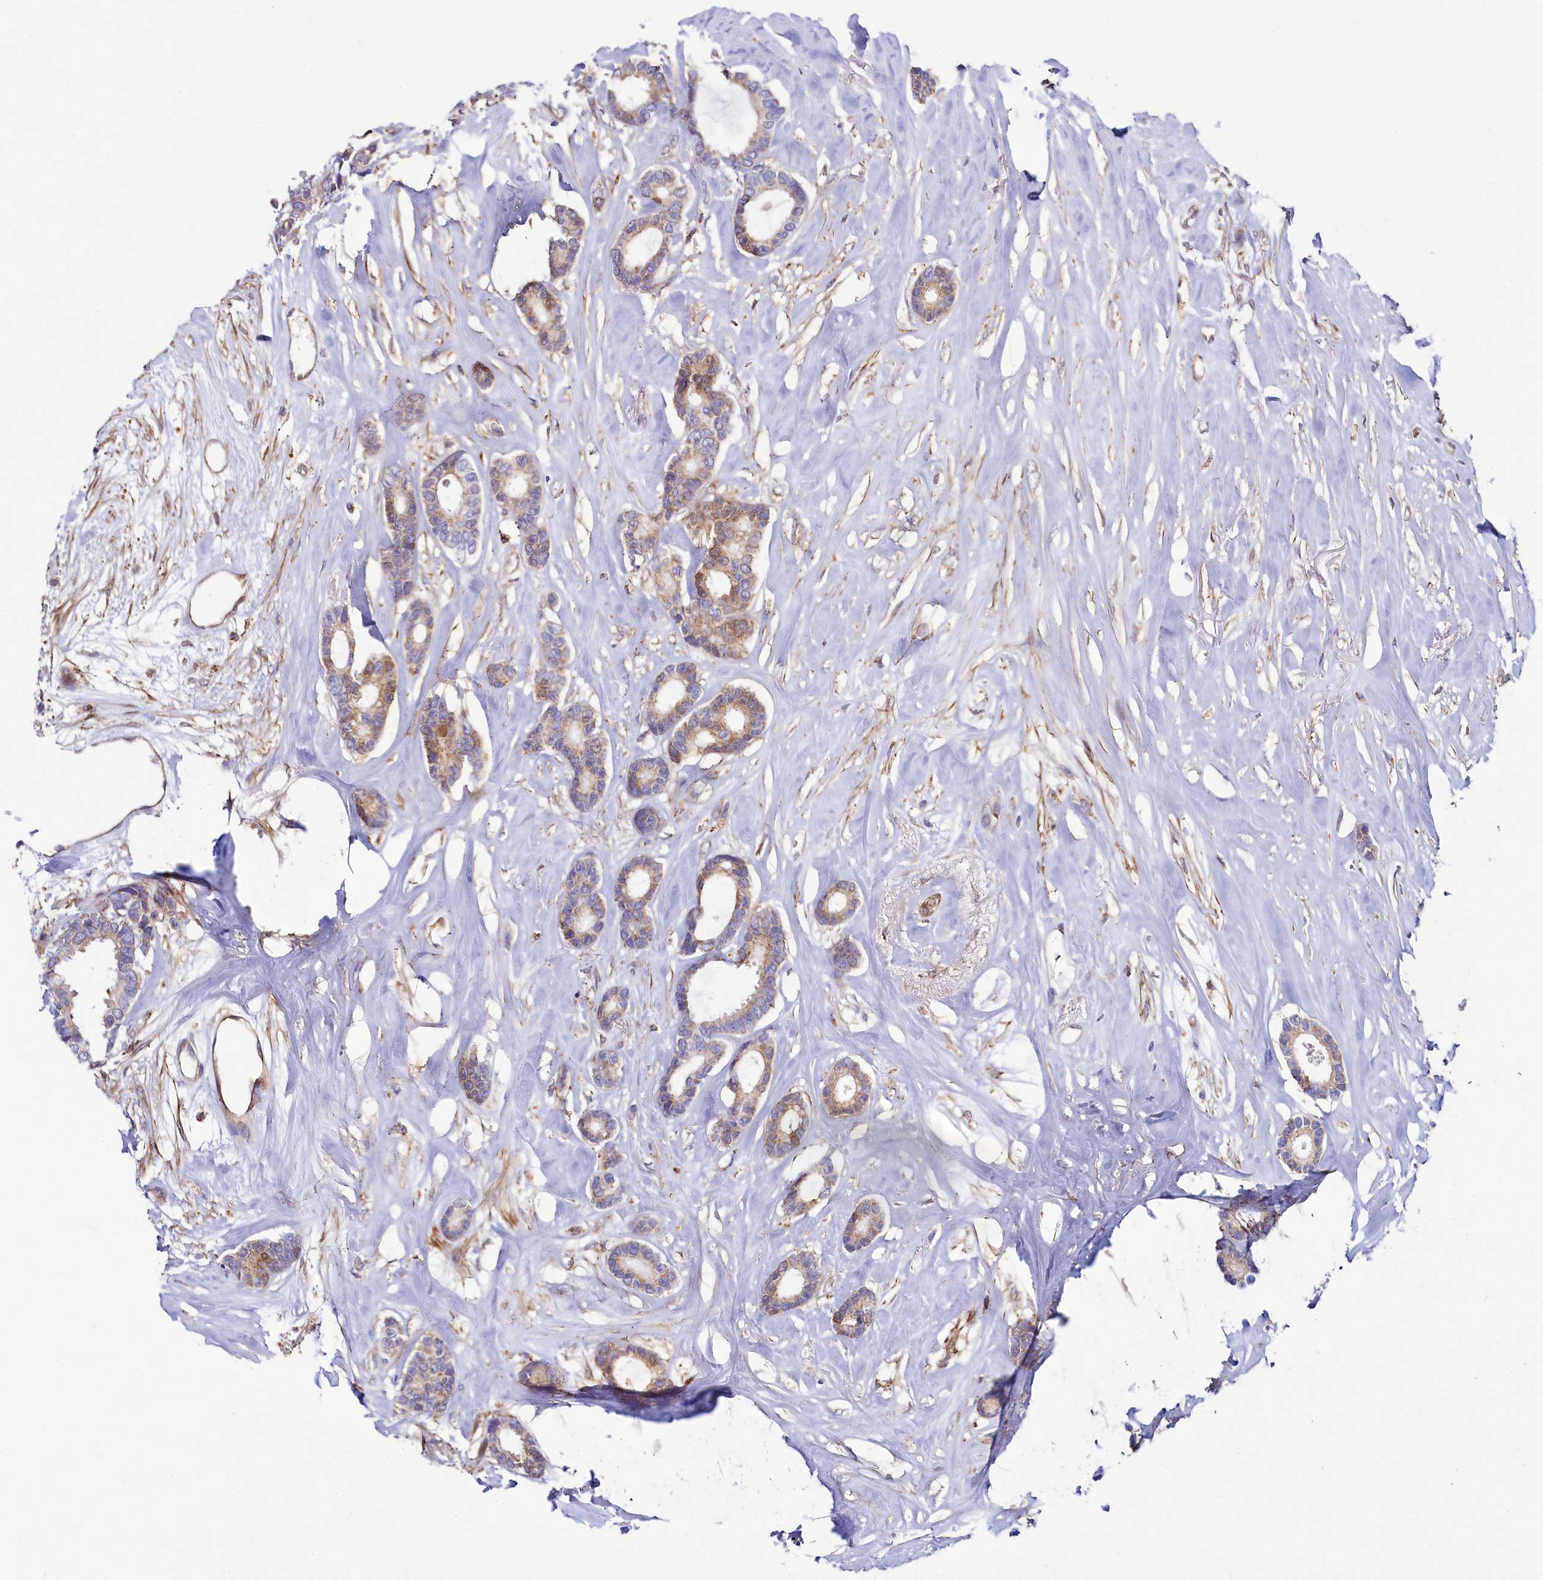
{"staining": {"intensity": "moderate", "quantity": "<25%", "location": "cytoplasmic/membranous"}, "tissue": "breast cancer", "cell_type": "Tumor cells", "image_type": "cancer", "snomed": [{"axis": "morphology", "description": "Duct carcinoma"}, {"axis": "topography", "description": "Breast"}], "caption": "Breast cancer (intraductal carcinoma) tissue displays moderate cytoplasmic/membranous expression in approximately <25% of tumor cells", "gene": "ASTE1", "patient": {"sex": "female", "age": 87}}